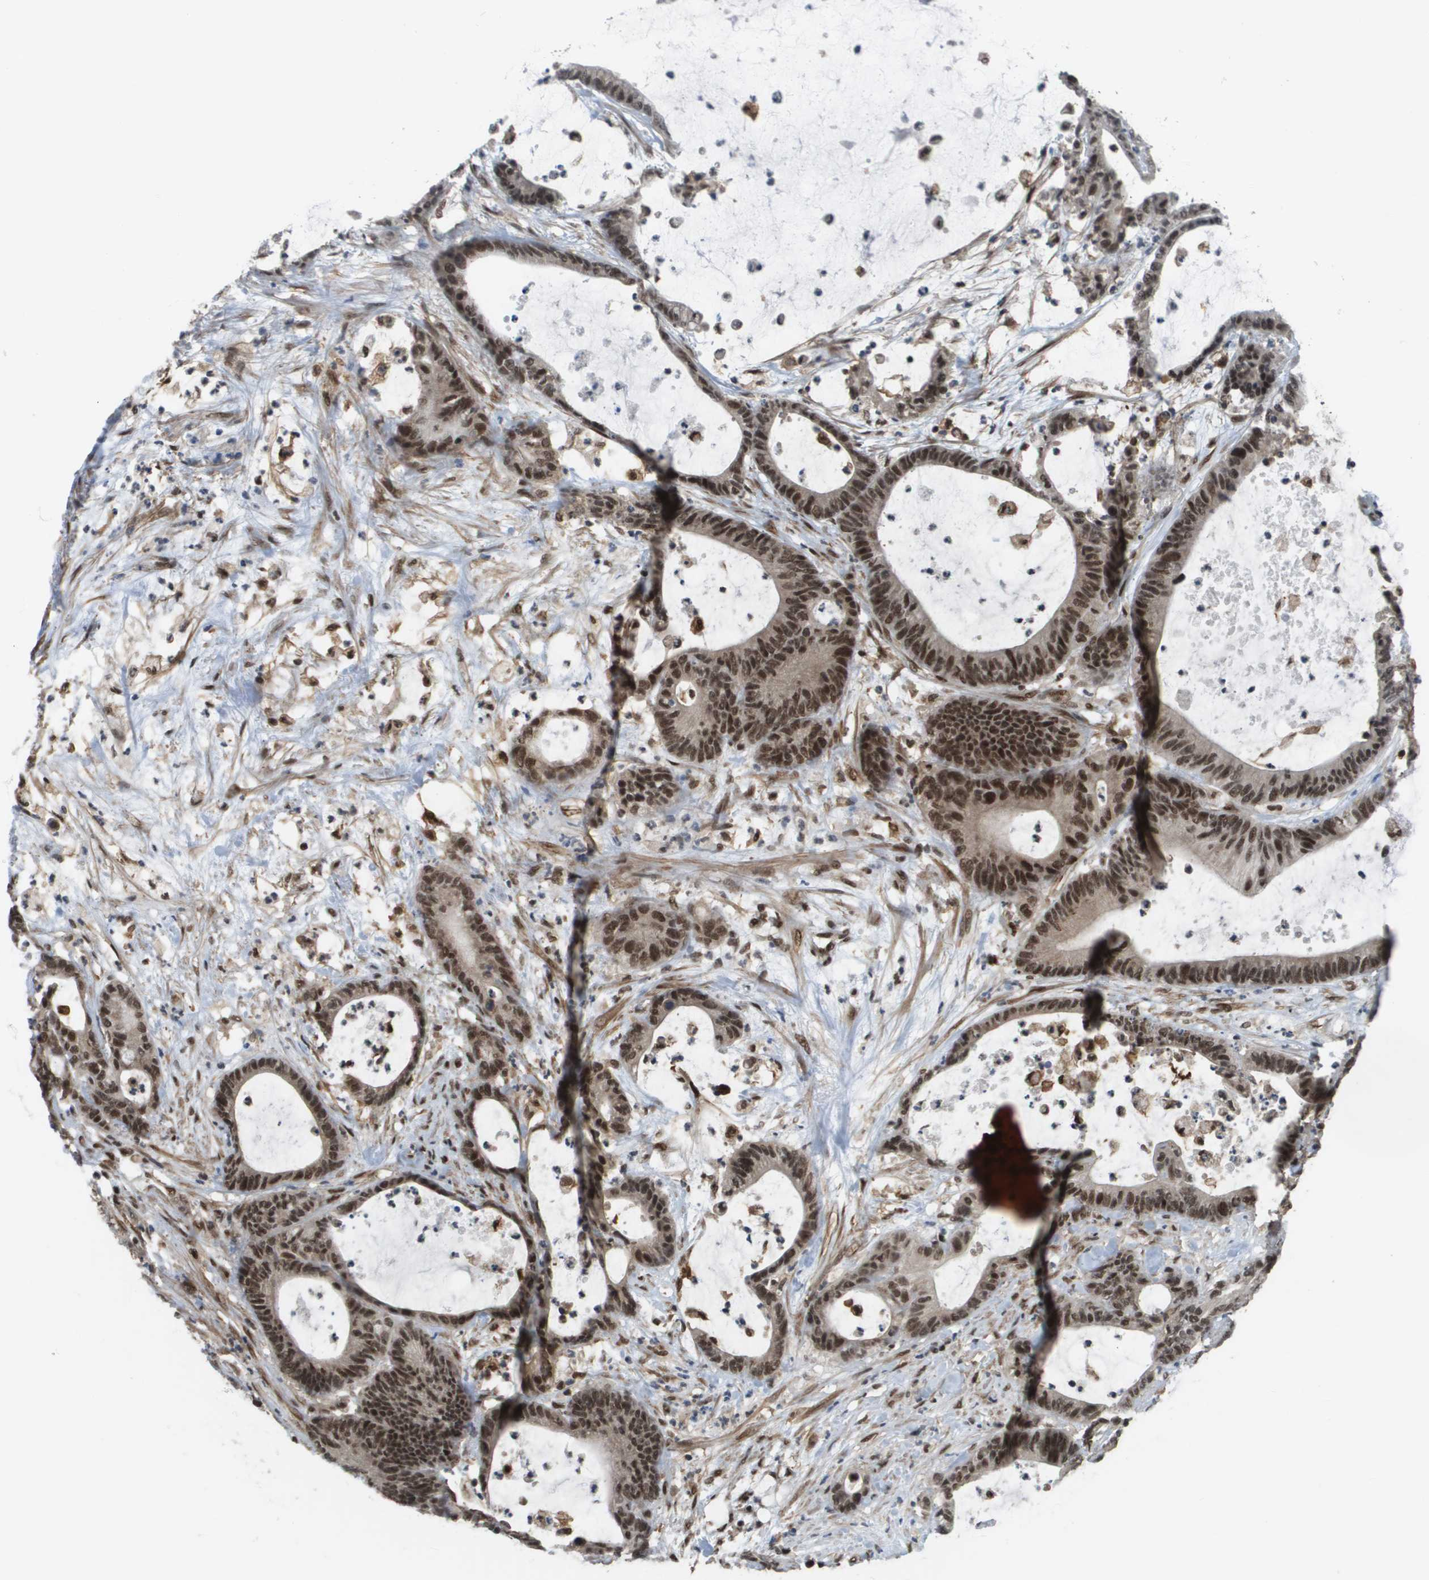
{"staining": {"intensity": "strong", "quantity": ">75%", "location": "cytoplasmic/membranous,nuclear"}, "tissue": "colorectal cancer", "cell_type": "Tumor cells", "image_type": "cancer", "snomed": [{"axis": "morphology", "description": "Adenocarcinoma, NOS"}, {"axis": "topography", "description": "Colon"}], "caption": "High-power microscopy captured an immunohistochemistry image of colorectal cancer (adenocarcinoma), revealing strong cytoplasmic/membranous and nuclear positivity in approximately >75% of tumor cells. Immunohistochemistry stains the protein of interest in brown and the nuclei are stained blue.", "gene": "PRCC", "patient": {"sex": "female", "age": 84}}